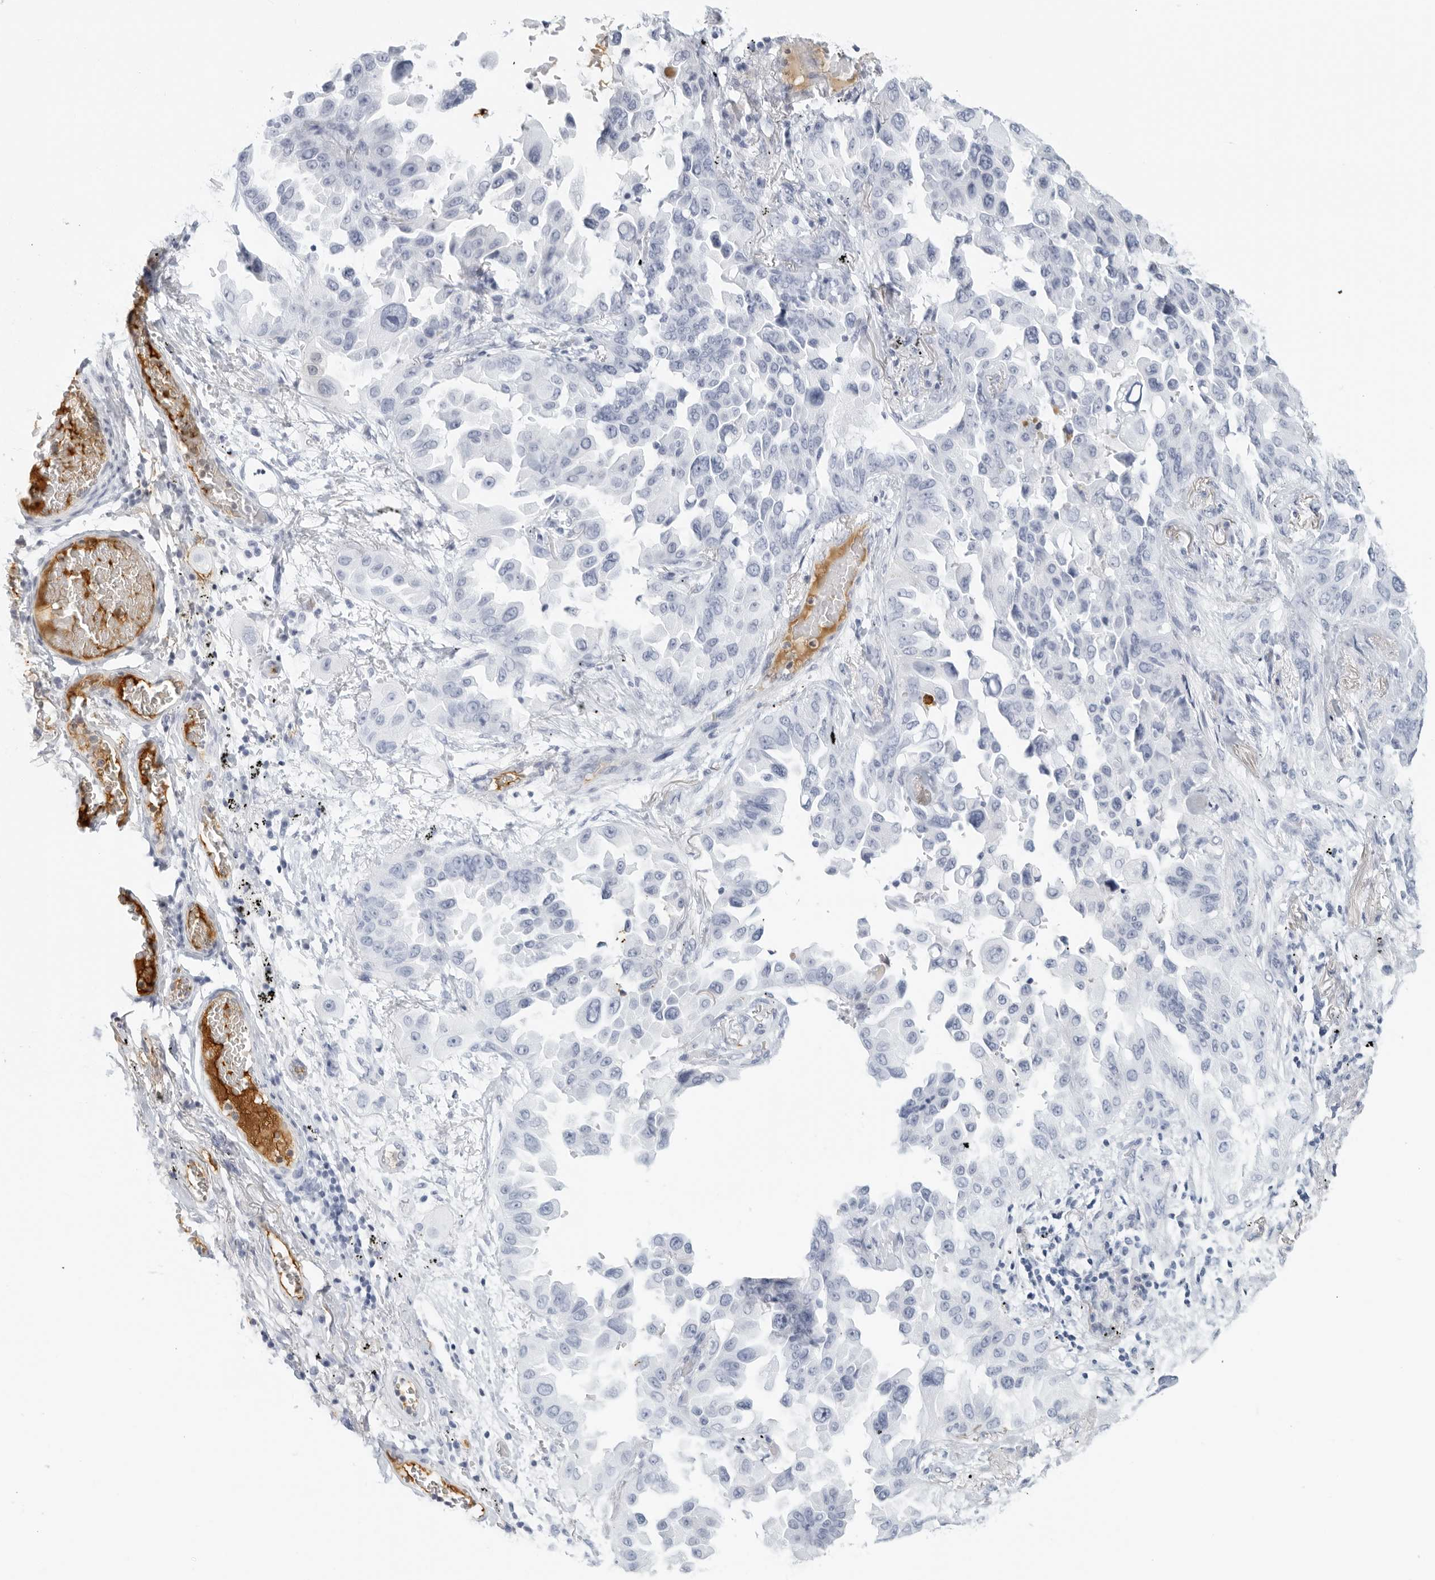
{"staining": {"intensity": "negative", "quantity": "none", "location": "none"}, "tissue": "lung cancer", "cell_type": "Tumor cells", "image_type": "cancer", "snomed": [{"axis": "morphology", "description": "Adenocarcinoma, NOS"}, {"axis": "topography", "description": "Lung"}], "caption": "The micrograph reveals no significant positivity in tumor cells of lung cancer (adenocarcinoma).", "gene": "FGG", "patient": {"sex": "female", "age": 67}}